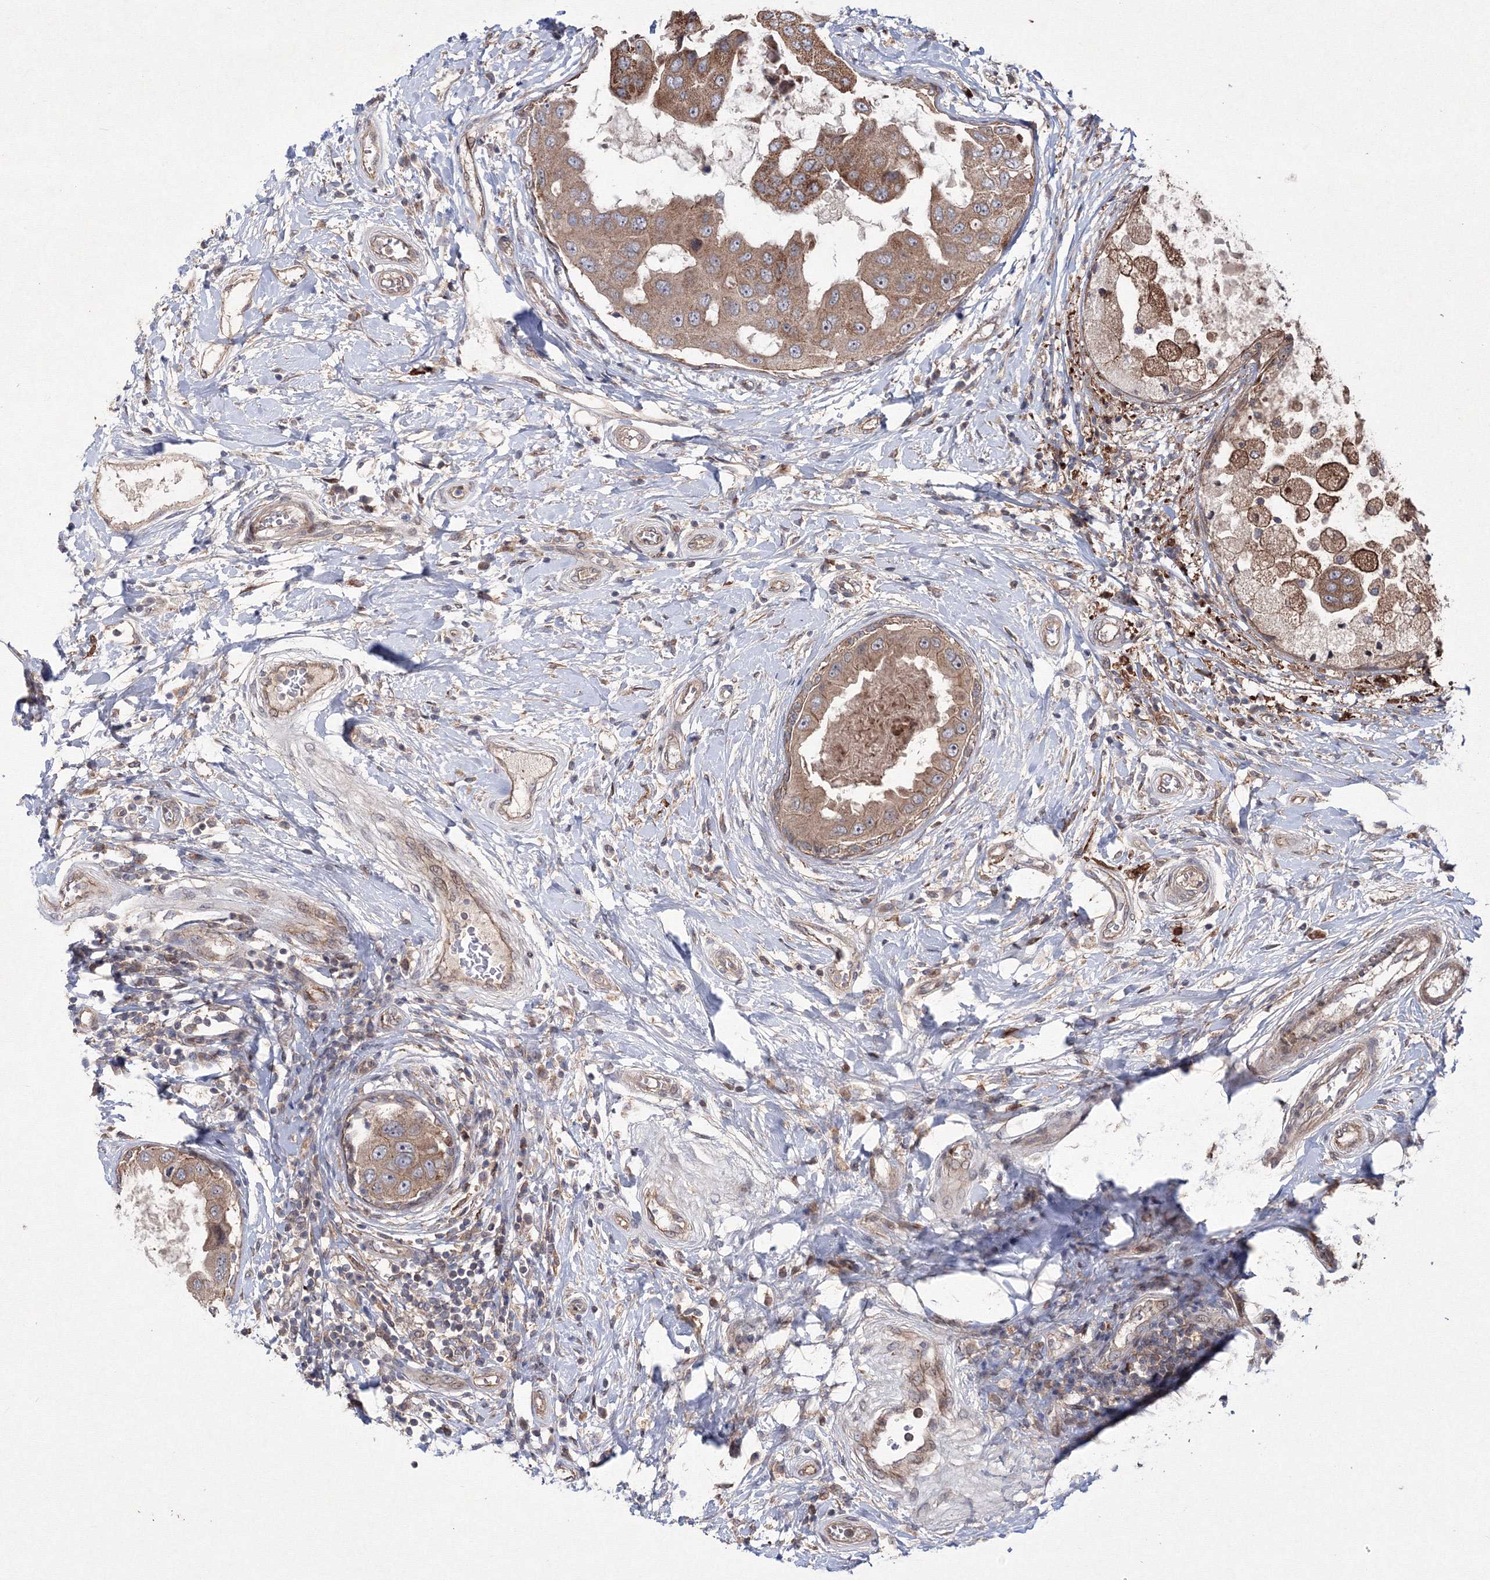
{"staining": {"intensity": "moderate", "quantity": ">75%", "location": "cytoplasmic/membranous"}, "tissue": "breast cancer", "cell_type": "Tumor cells", "image_type": "cancer", "snomed": [{"axis": "morphology", "description": "Duct carcinoma"}, {"axis": "topography", "description": "Breast"}], "caption": "A high-resolution photomicrograph shows IHC staining of breast invasive ductal carcinoma, which shows moderate cytoplasmic/membranous positivity in about >75% of tumor cells.", "gene": "RANBP3L", "patient": {"sex": "female", "age": 27}}